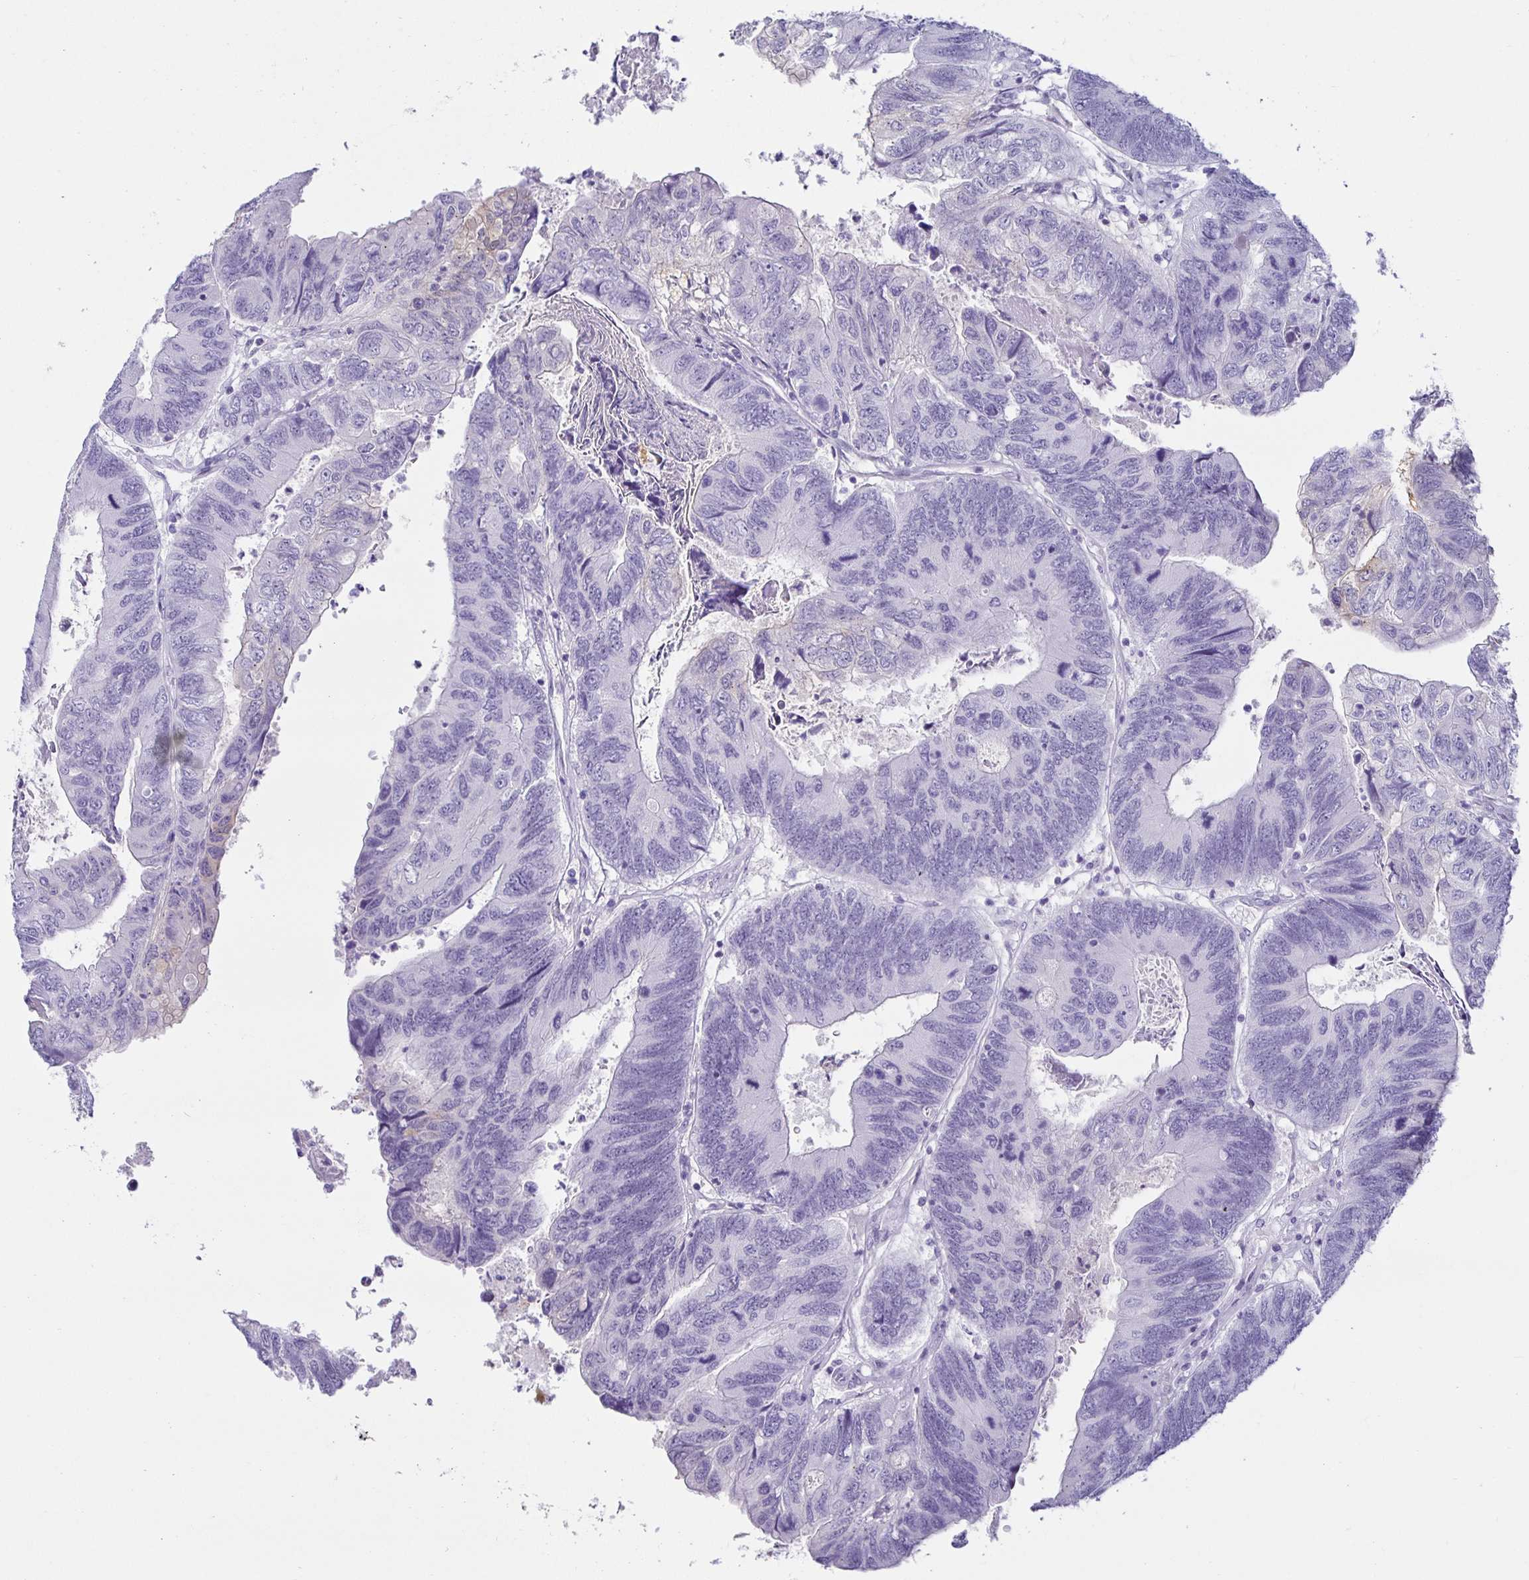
{"staining": {"intensity": "negative", "quantity": "none", "location": "none"}, "tissue": "colorectal cancer", "cell_type": "Tumor cells", "image_type": "cancer", "snomed": [{"axis": "morphology", "description": "Adenocarcinoma, NOS"}, {"axis": "topography", "description": "Colon"}], "caption": "High magnification brightfield microscopy of colorectal cancer (adenocarcinoma) stained with DAB (brown) and counterstained with hematoxylin (blue): tumor cells show no significant staining.", "gene": "MON2", "patient": {"sex": "female", "age": 67}}